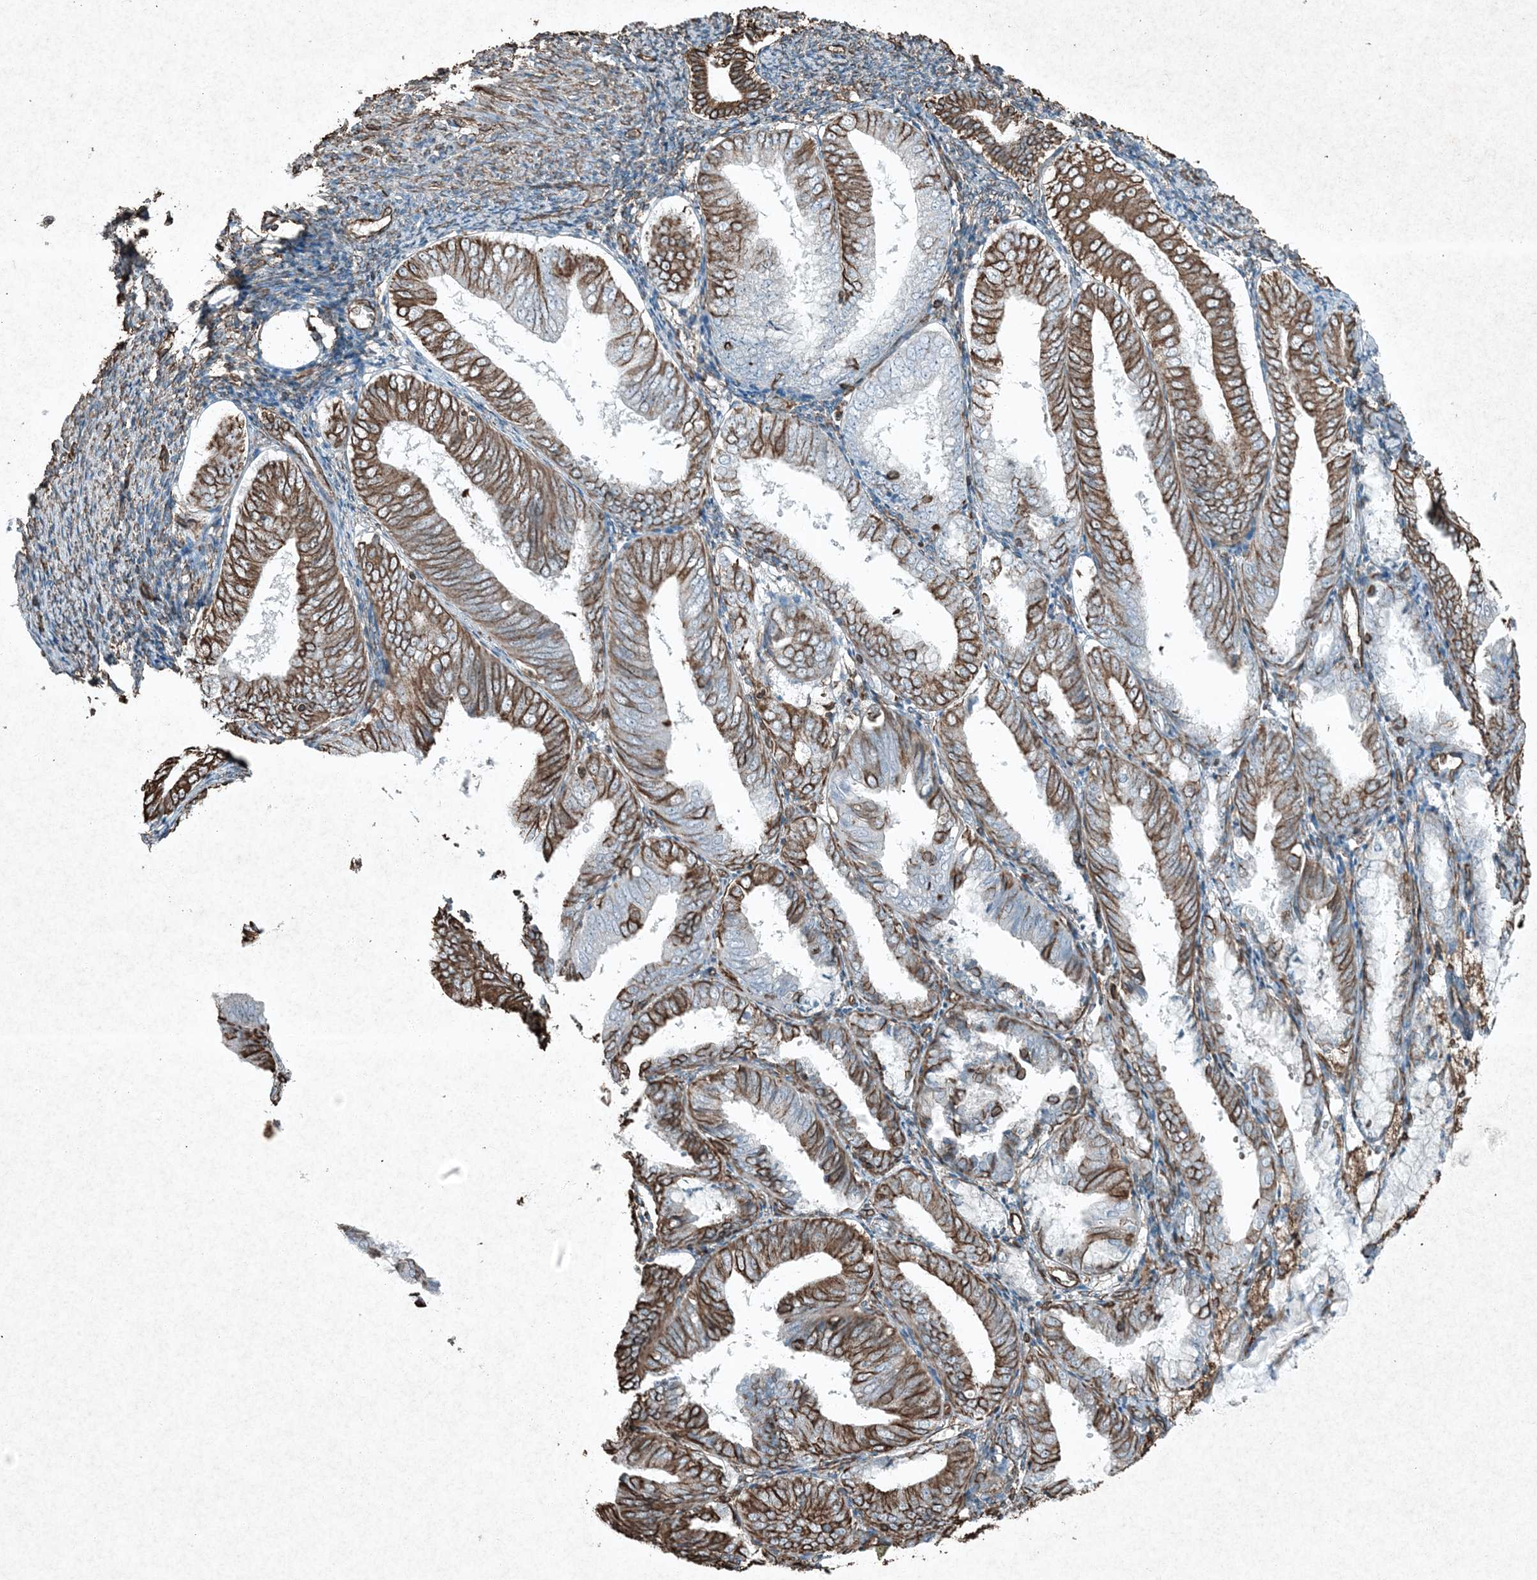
{"staining": {"intensity": "strong", "quantity": ">75%", "location": "cytoplasmic/membranous"}, "tissue": "endometrial cancer", "cell_type": "Tumor cells", "image_type": "cancer", "snomed": [{"axis": "morphology", "description": "Adenocarcinoma, NOS"}, {"axis": "topography", "description": "Endometrium"}], "caption": "Adenocarcinoma (endometrial) stained with a brown dye exhibits strong cytoplasmic/membranous positive positivity in approximately >75% of tumor cells.", "gene": "RYK", "patient": {"sex": "female", "age": 63}}